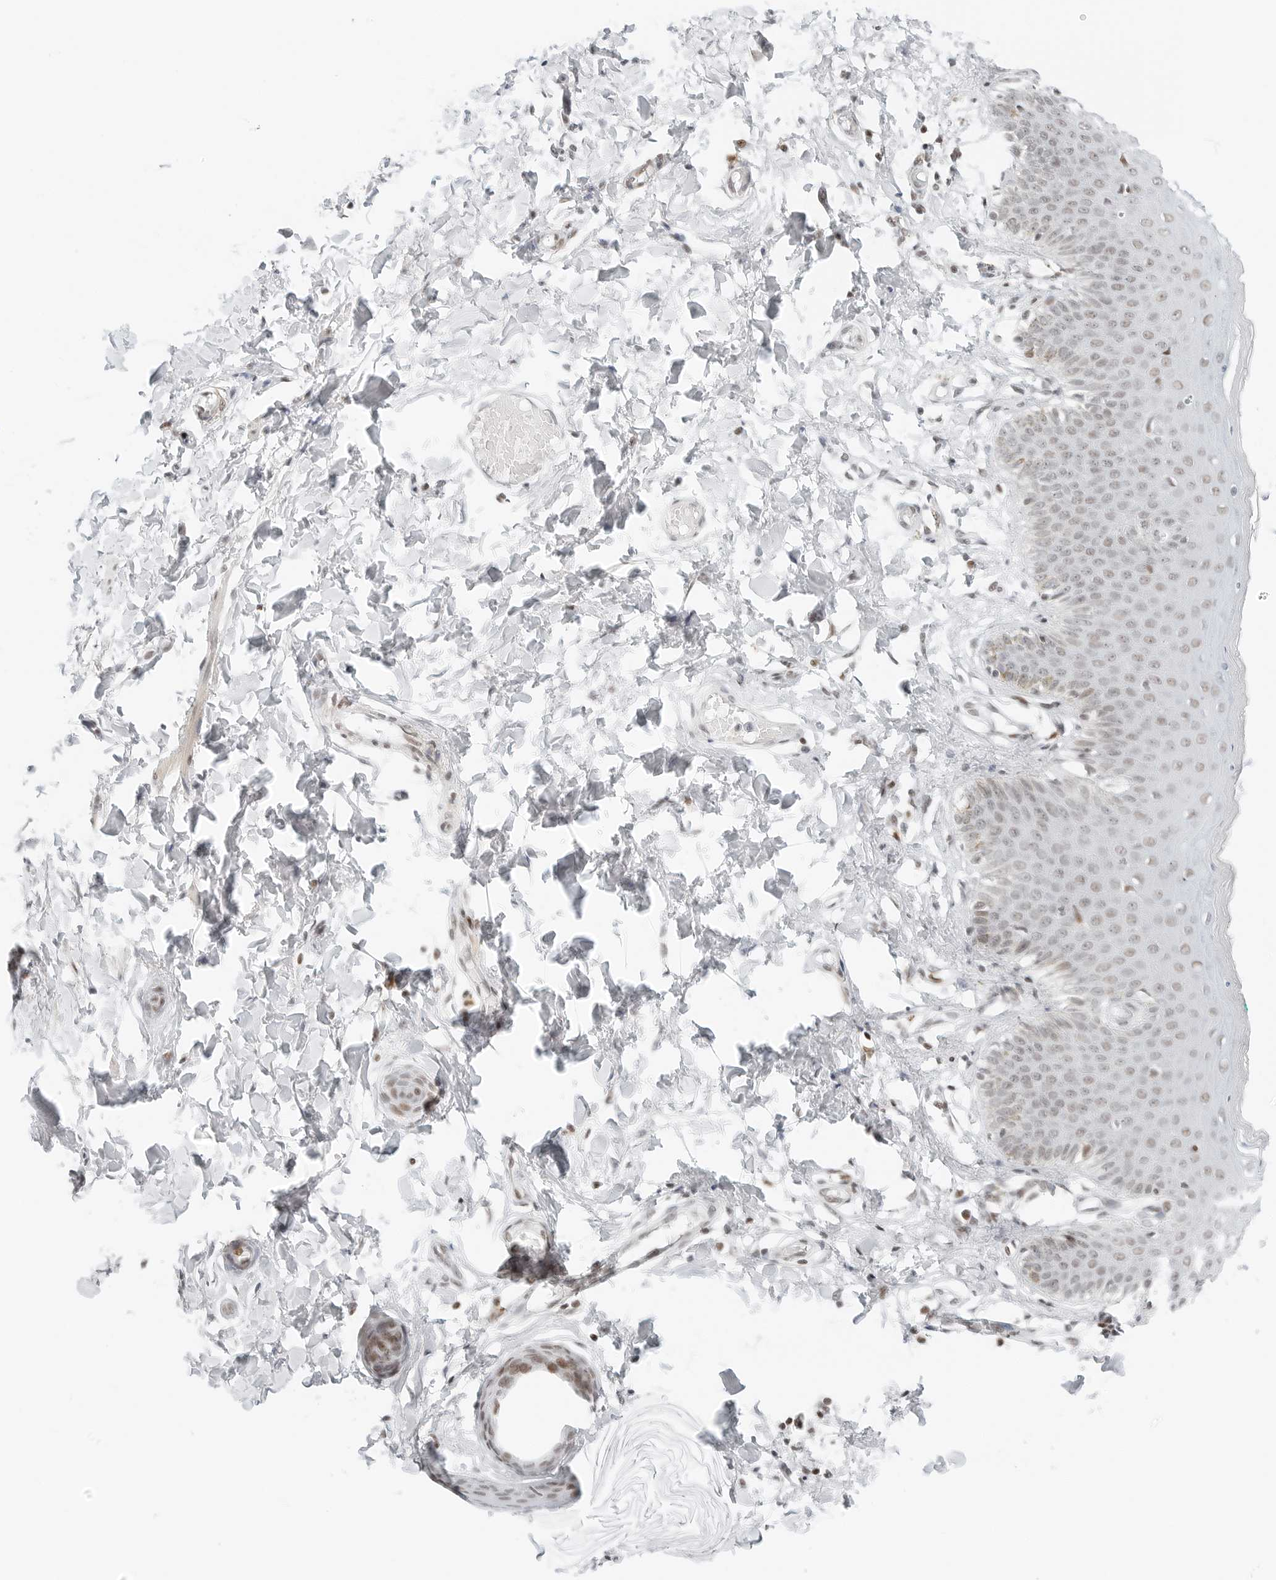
{"staining": {"intensity": "moderate", "quantity": "25%-75%", "location": "nuclear"}, "tissue": "skin", "cell_type": "Epidermal cells", "image_type": "normal", "snomed": [{"axis": "morphology", "description": "Normal tissue, NOS"}, {"axis": "topography", "description": "Vulva"}], "caption": "The immunohistochemical stain shows moderate nuclear staining in epidermal cells of benign skin. (DAB (3,3'-diaminobenzidine) IHC with brightfield microscopy, high magnification).", "gene": "CRTC2", "patient": {"sex": "female", "age": 66}}